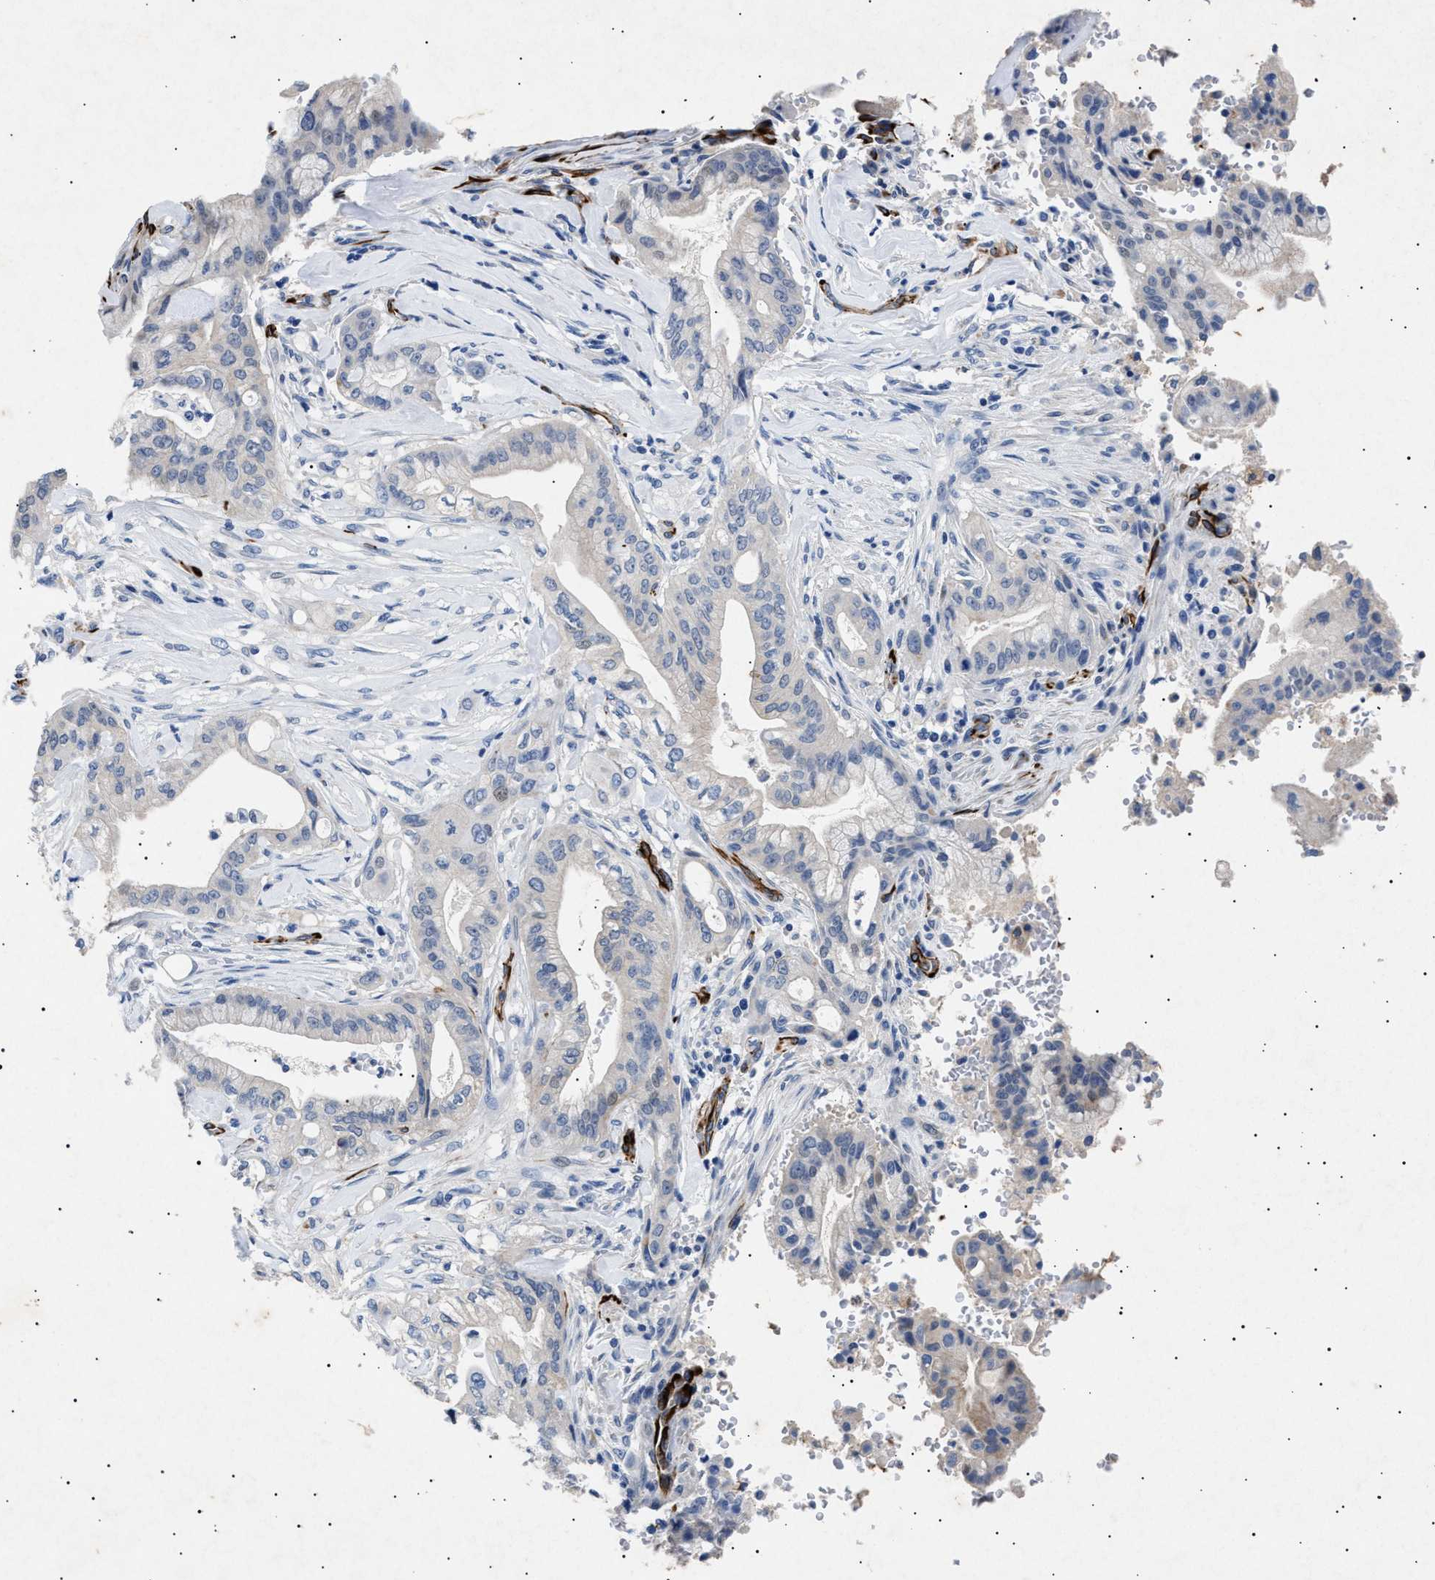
{"staining": {"intensity": "negative", "quantity": "none", "location": "none"}, "tissue": "pancreatic cancer", "cell_type": "Tumor cells", "image_type": "cancer", "snomed": [{"axis": "morphology", "description": "Adenocarcinoma, NOS"}, {"axis": "topography", "description": "Pancreas"}], "caption": "A histopathology image of human pancreatic cancer is negative for staining in tumor cells.", "gene": "OLFML2A", "patient": {"sex": "female", "age": 73}}